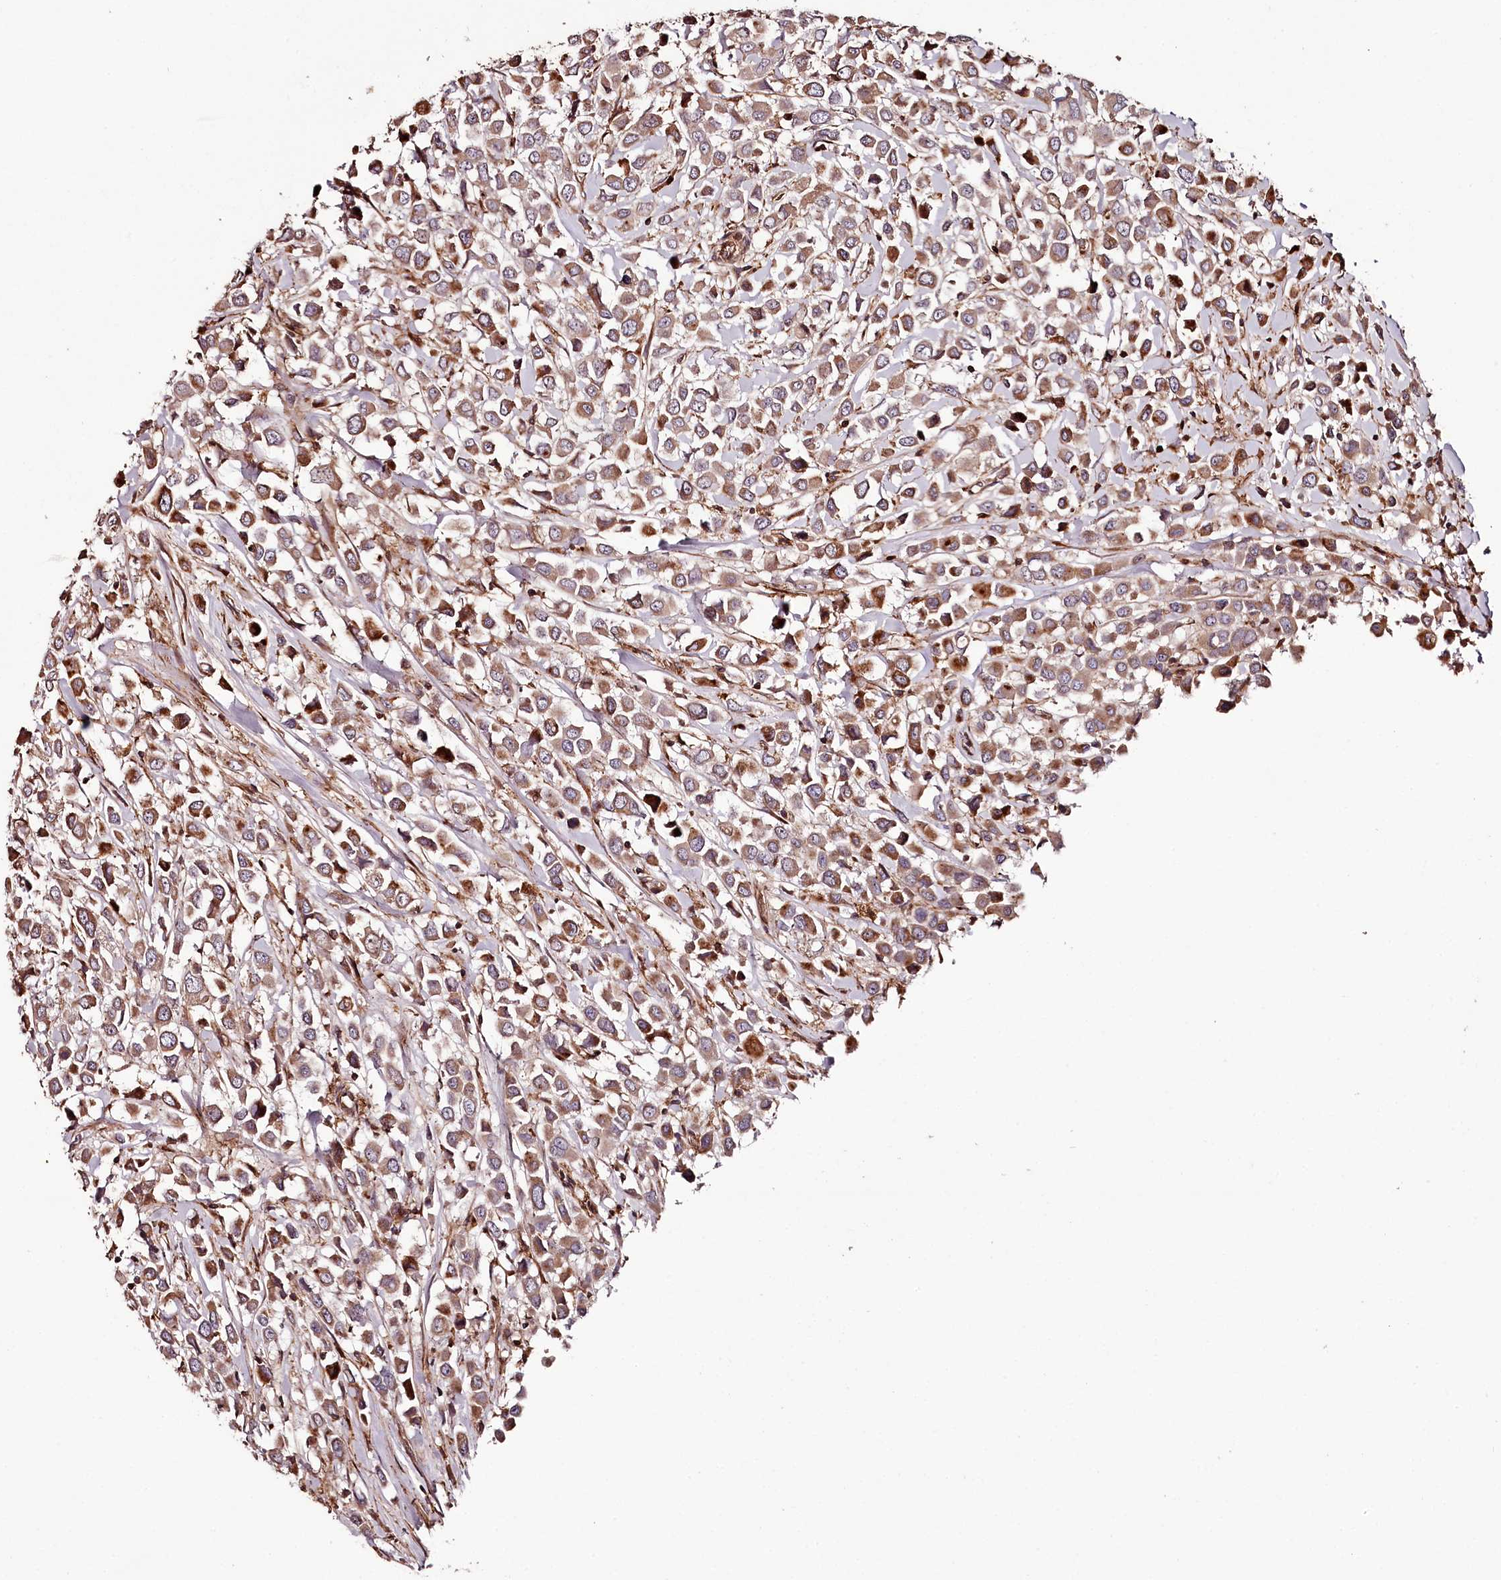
{"staining": {"intensity": "moderate", "quantity": ">75%", "location": "cytoplasmic/membranous"}, "tissue": "breast cancer", "cell_type": "Tumor cells", "image_type": "cancer", "snomed": [{"axis": "morphology", "description": "Duct carcinoma"}, {"axis": "topography", "description": "Breast"}], "caption": "About >75% of tumor cells in breast cancer (infiltrating ductal carcinoma) show moderate cytoplasmic/membranous protein staining as visualized by brown immunohistochemical staining.", "gene": "KIF14", "patient": {"sex": "female", "age": 61}}